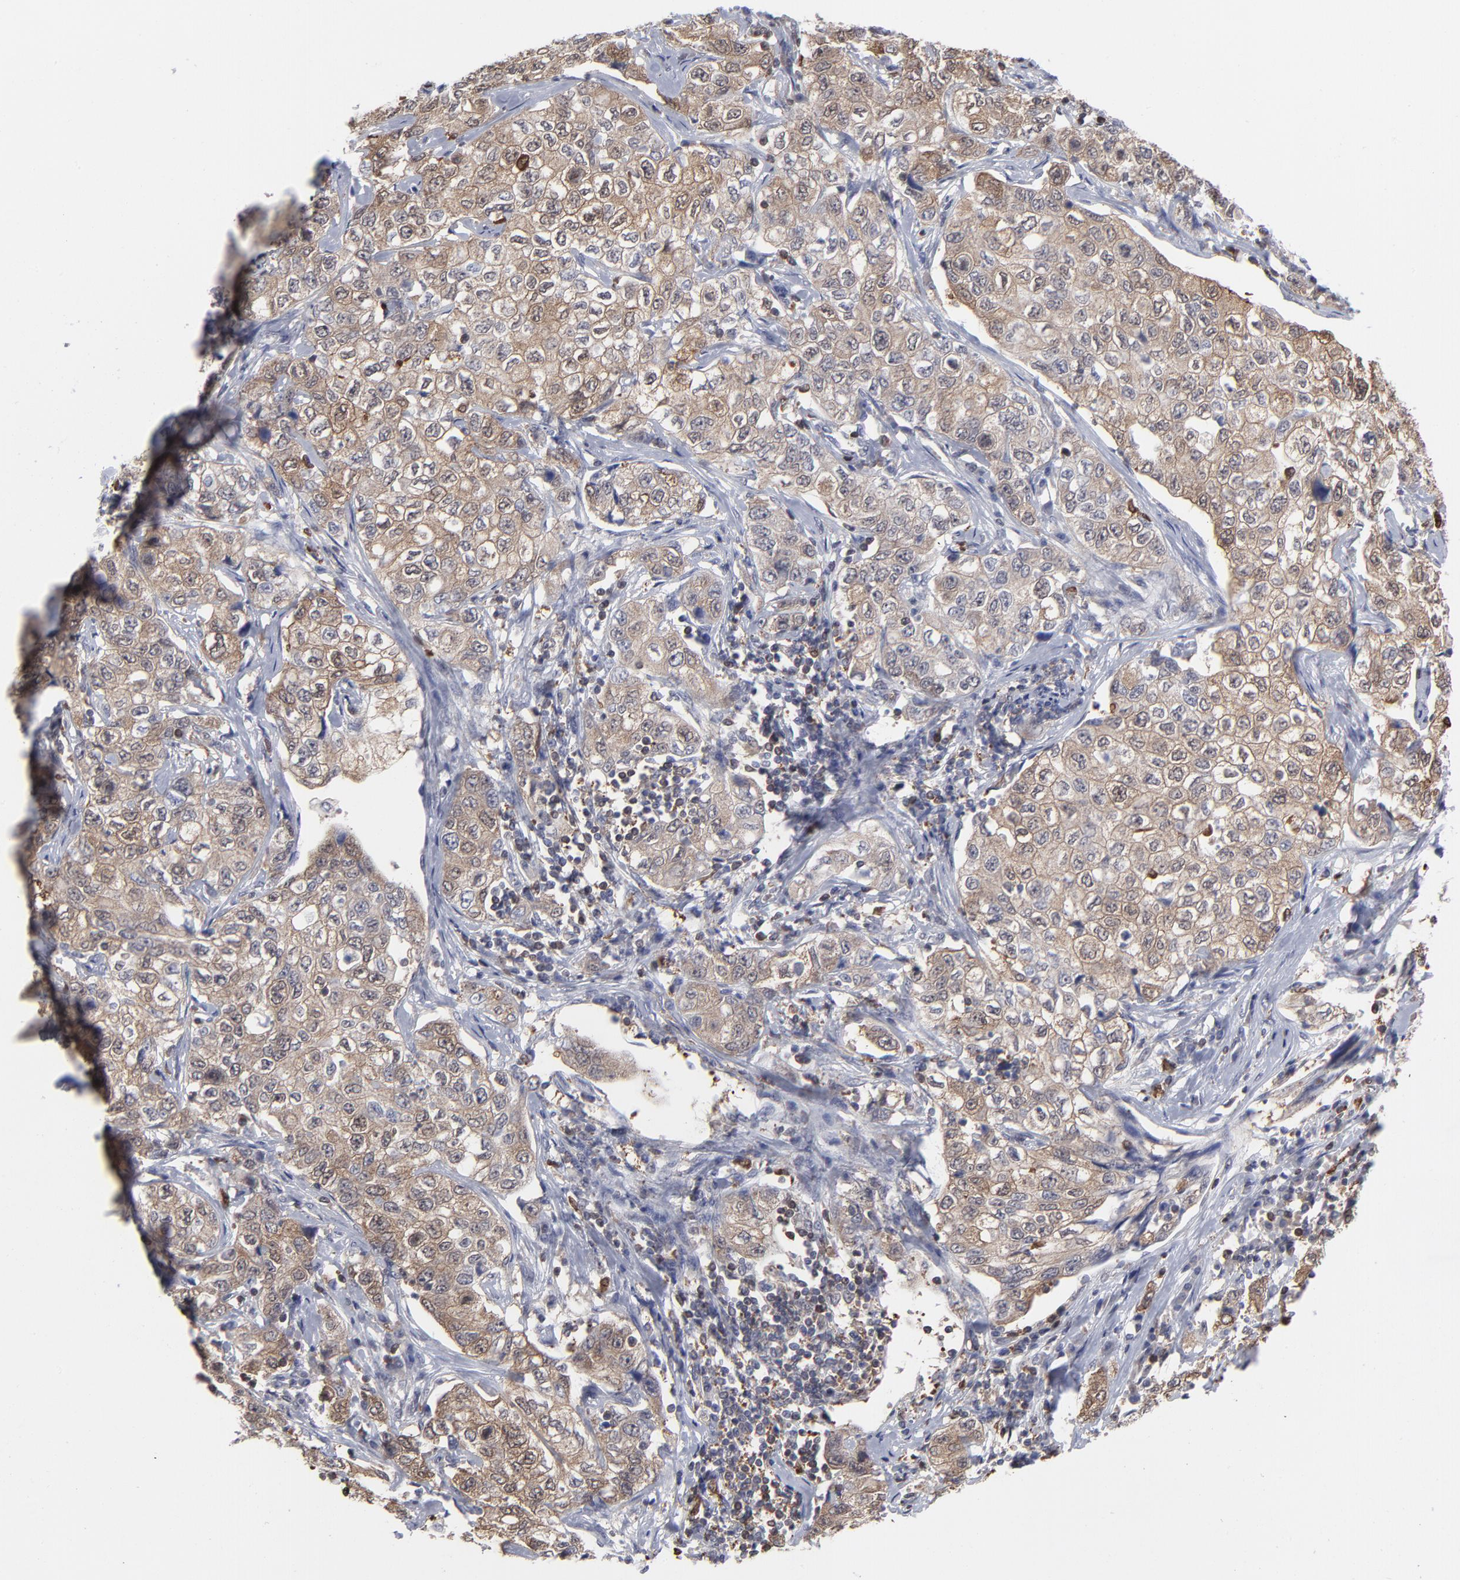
{"staining": {"intensity": "moderate", "quantity": ">75%", "location": "cytoplasmic/membranous"}, "tissue": "stomach cancer", "cell_type": "Tumor cells", "image_type": "cancer", "snomed": [{"axis": "morphology", "description": "Adenocarcinoma, NOS"}, {"axis": "topography", "description": "Stomach"}], "caption": "A high-resolution photomicrograph shows immunohistochemistry staining of stomach cancer, which displays moderate cytoplasmic/membranous expression in approximately >75% of tumor cells.", "gene": "MAP2K1", "patient": {"sex": "male", "age": 48}}